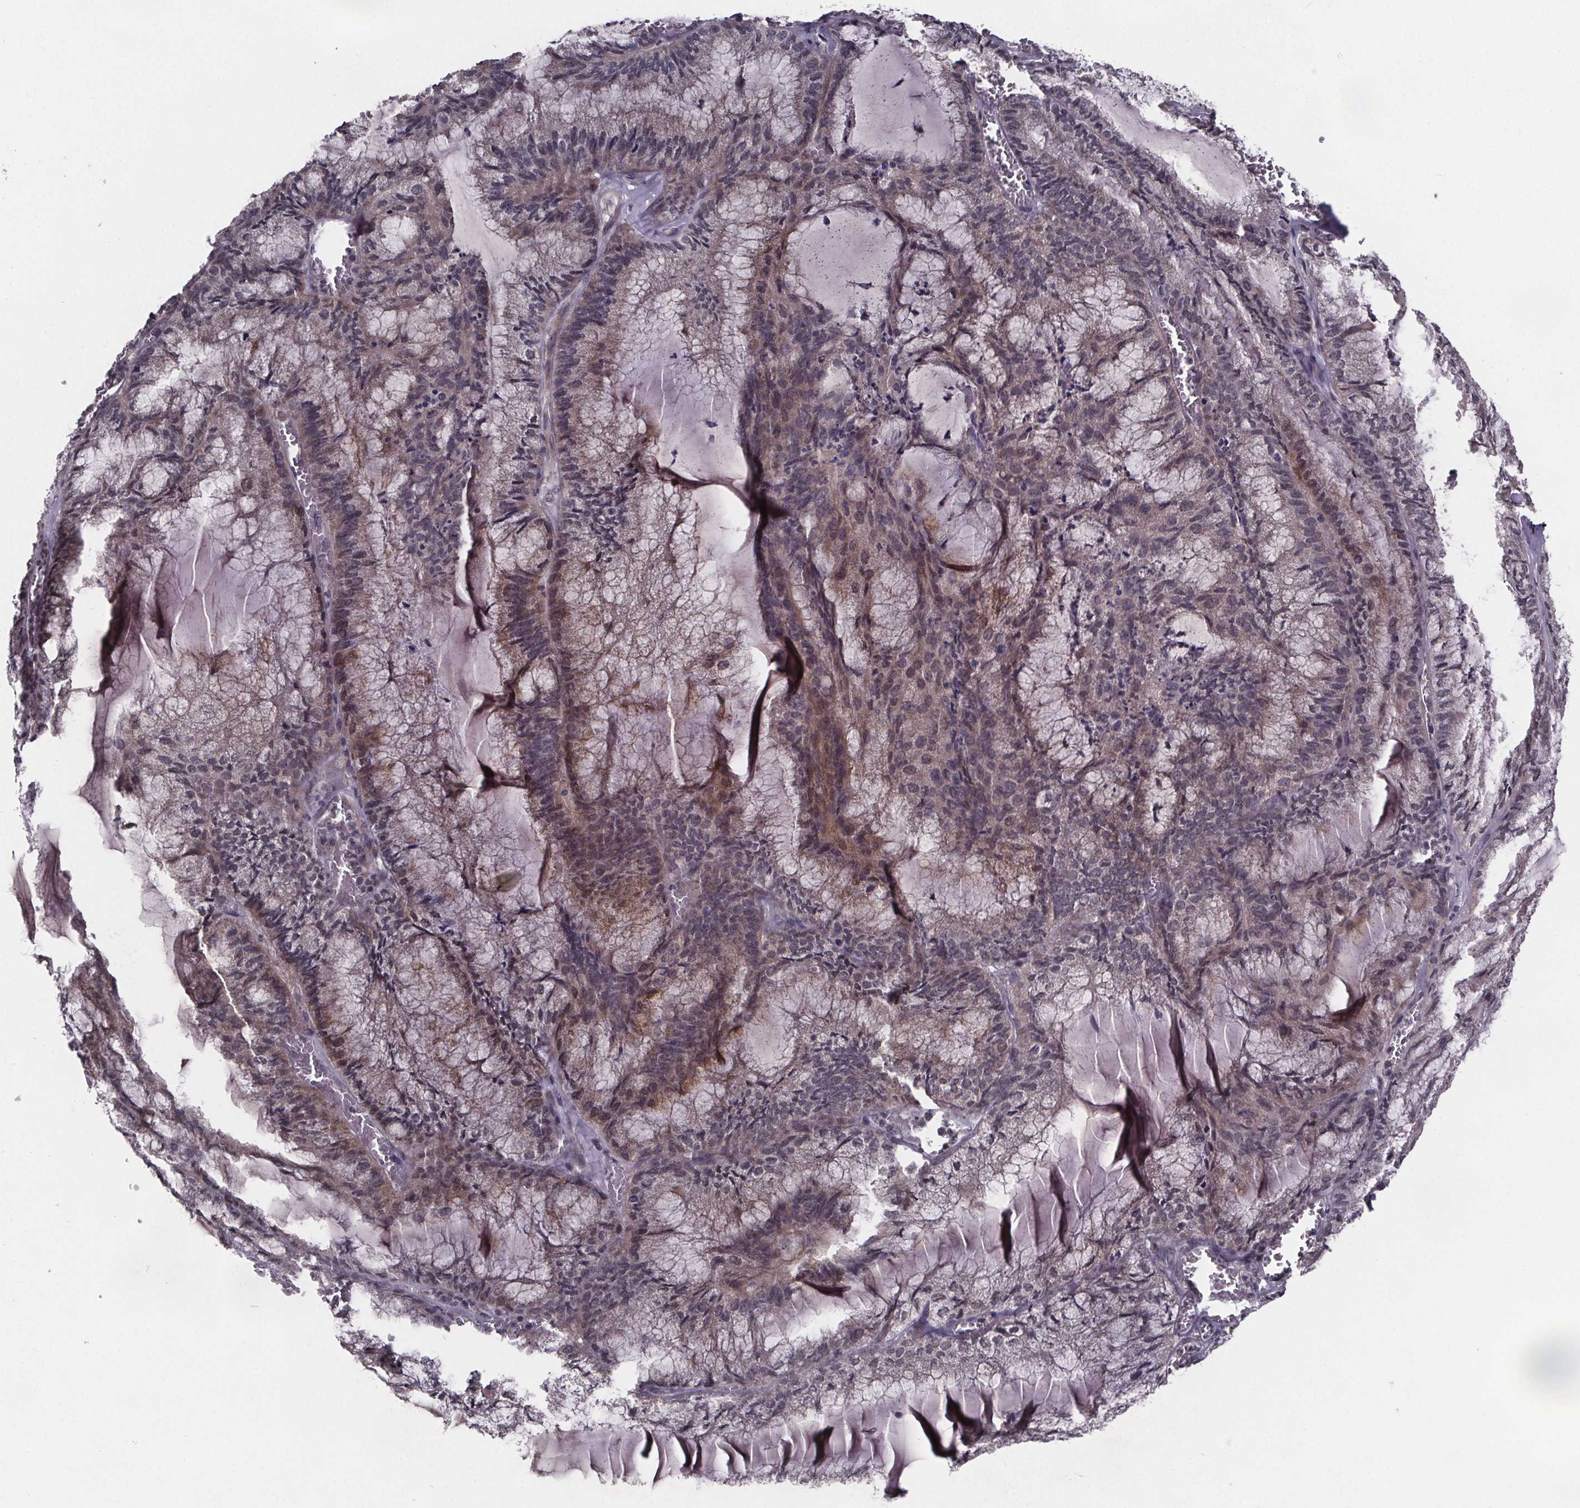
{"staining": {"intensity": "weak", "quantity": "25%-75%", "location": "cytoplasmic/membranous"}, "tissue": "endometrial cancer", "cell_type": "Tumor cells", "image_type": "cancer", "snomed": [{"axis": "morphology", "description": "Carcinoma, NOS"}, {"axis": "topography", "description": "Endometrium"}], "caption": "Weak cytoplasmic/membranous positivity is present in about 25%-75% of tumor cells in endometrial cancer (carcinoma).", "gene": "FN3KRP", "patient": {"sex": "female", "age": 62}}